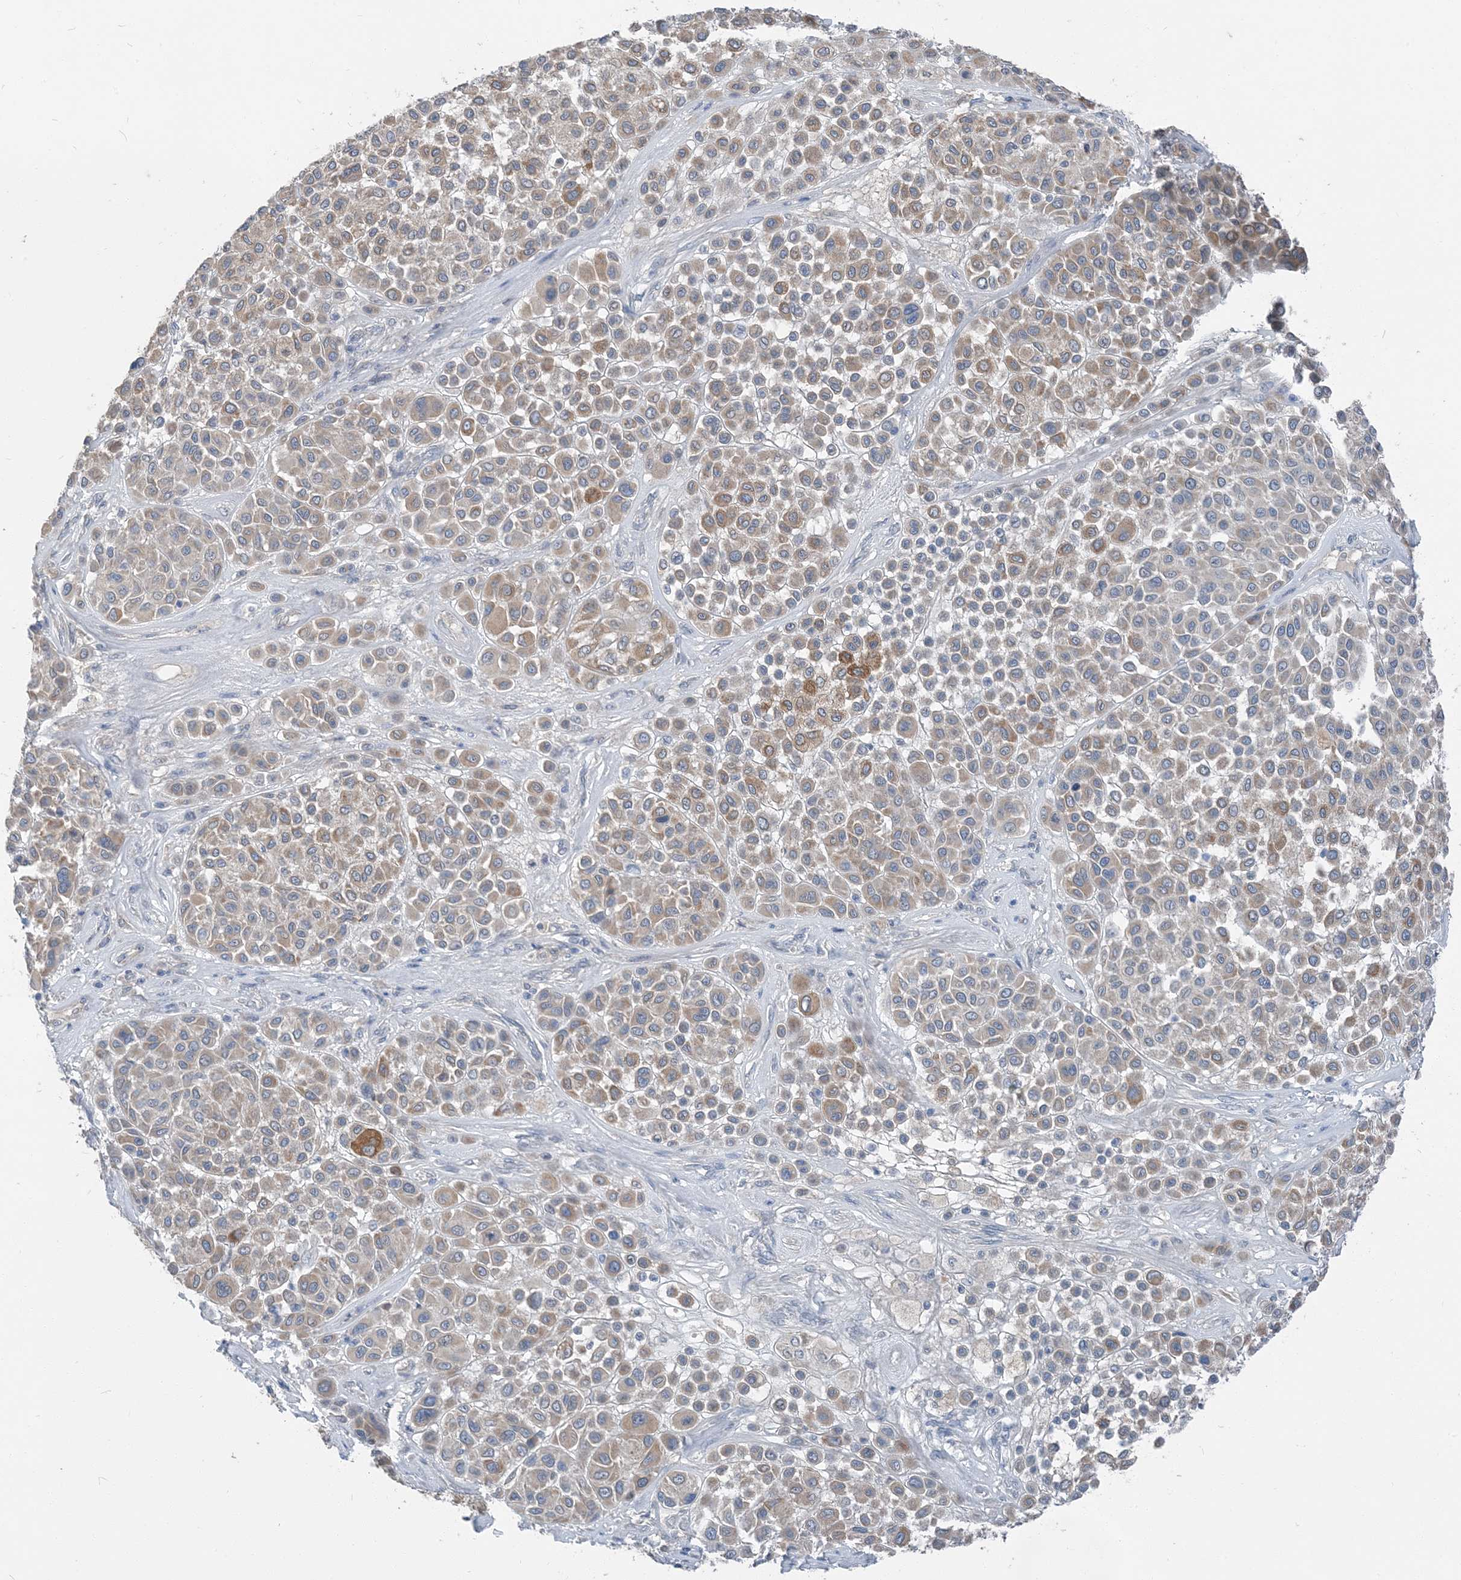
{"staining": {"intensity": "moderate", "quantity": "<25%", "location": "cytoplasmic/membranous"}, "tissue": "melanoma", "cell_type": "Tumor cells", "image_type": "cancer", "snomed": [{"axis": "morphology", "description": "Malignant melanoma, Metastatic site"}, {"axis": "topography", "description": "Soft tissue"}], "caption": "Immunohistochemical staining of human melanoma reveals low levels of moderate cytoplasmic/membranous protein expression in about <25% of tumor cells. Using DAB (3,3'-diaminobenzidine) (brown) and hematoxylin (blue) stains, captured at high magnification using brightfield microscopy.", "gene": "NCOA7", "patient": {"sex": "male", "age": 41}}